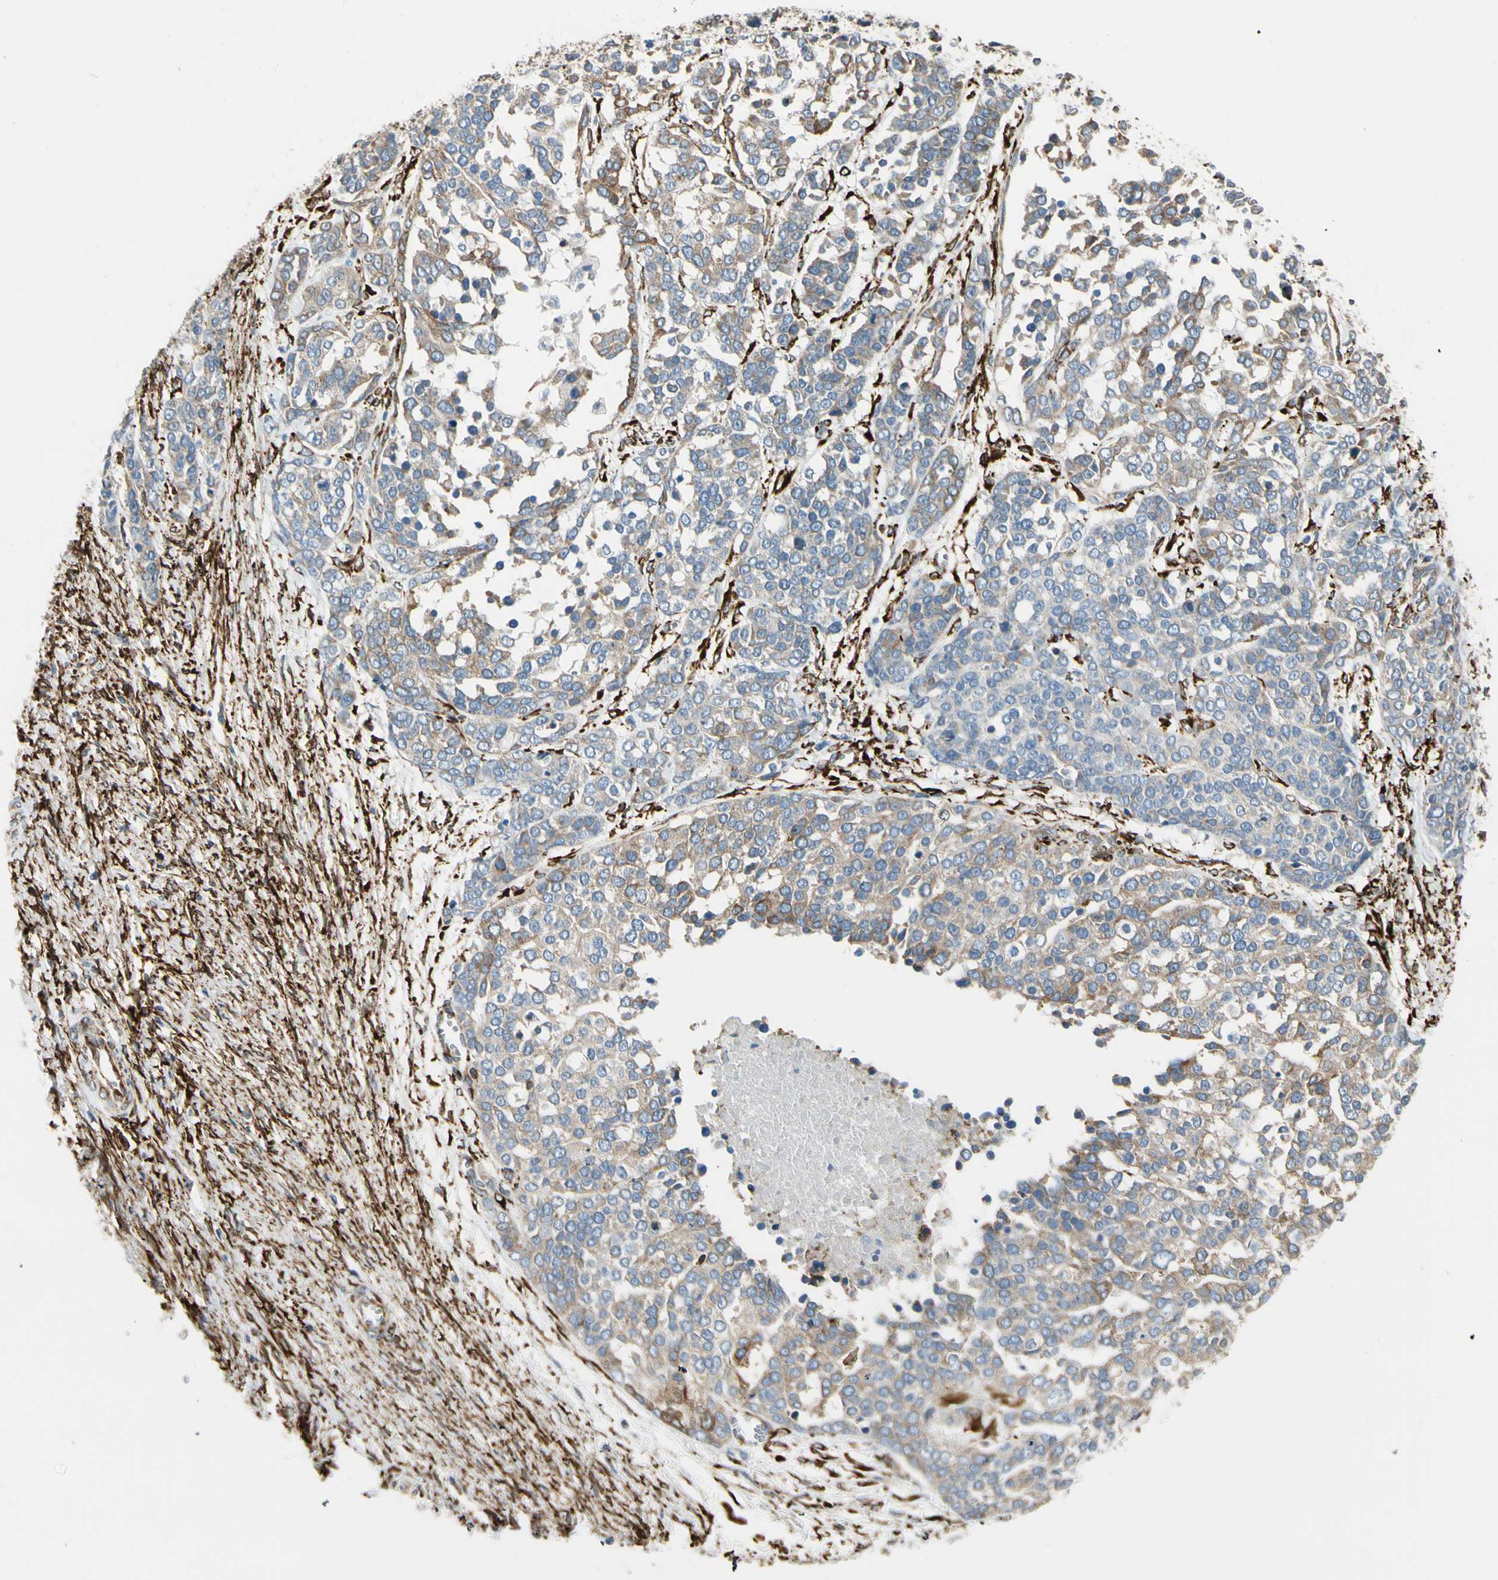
{"staining": {"intensity": "weak", "quantity": "25%-75%", "location": "cytoplasmic/membranous"}, "tissue": "ovarian cancer", "cell_type": "Tumor cells", "image_type": "cancer", "snomed": [{"axis": "morphology", "description": "Cystadenocarcinoma, serous, NOS"}, {"axis": "topography", "description": "Ovary"}], "caption": "Protein expression by immunohistochemistry displays weak cytoplasmic/membranous staining in approximately 25%-75% of tumor cells in ovarian cancer. The protein of interest is shown in brown color, while the nuclei are stained blue.", "gene": "FKBP7", "patient": {"sex": "female", "age": 44}}